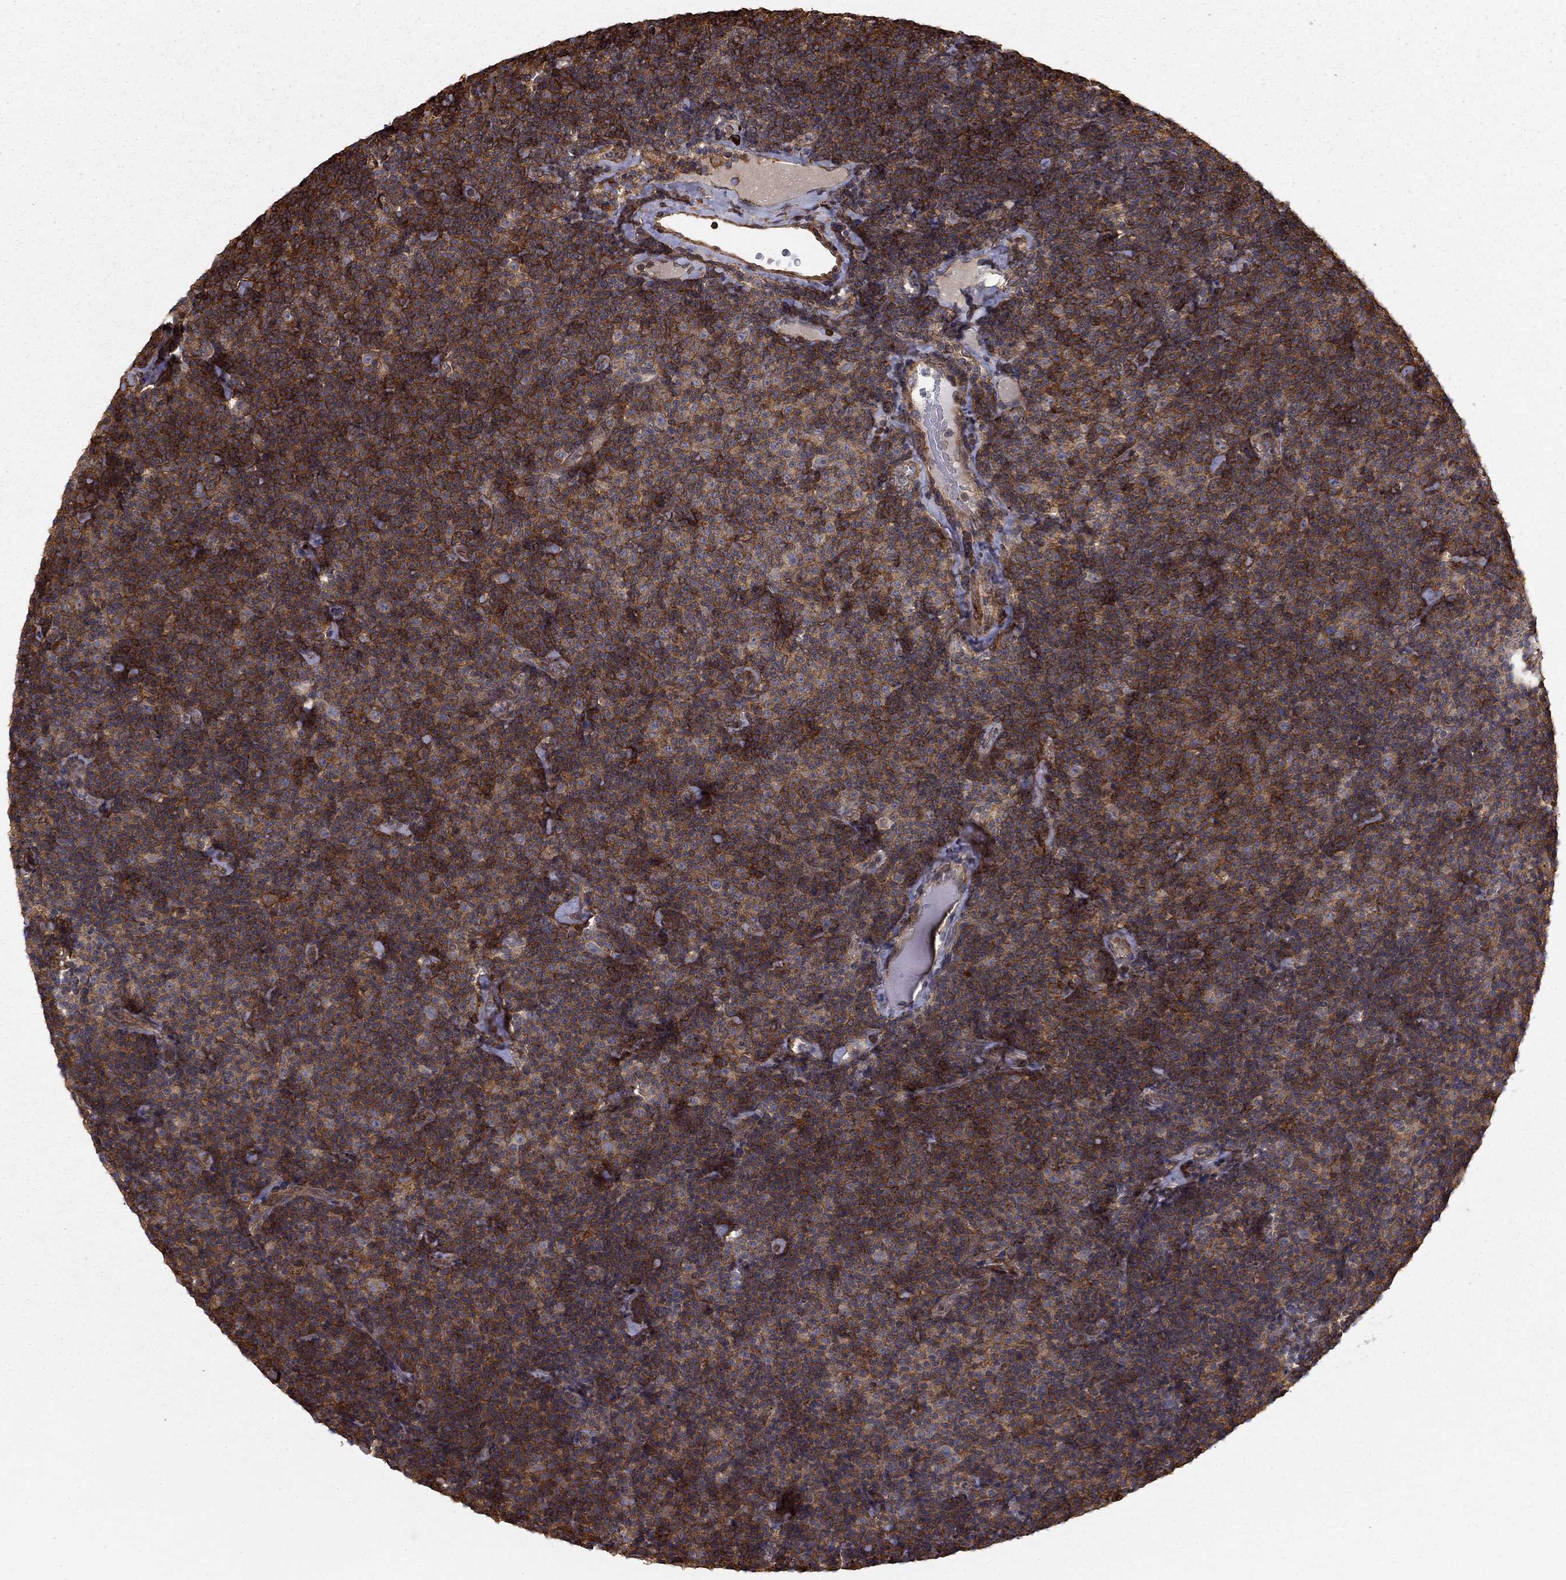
{"staining": {"intensity": "moderate", "quantity": ">75%", "location": "cytoplasmic/membranous"}, "tissue": "lymphoma", "cell_type": "Tumor cells", "image_type": "cancer", "snomed": [{"axis": "morphology", "description": "Malignant lymphoma, non-Hodgkin's type, Low grade"}, {"axis": "topography", "description": "Lymph node"}], "caption": "A brown stain shows moderate cytoplasmic/membranous positivity of a protein in malignant lymphoma, non-Hodgkin's type (low-grade) tumor cells.", "gene": "HABP4", "patient": {"sex": "male", "age": 81}}